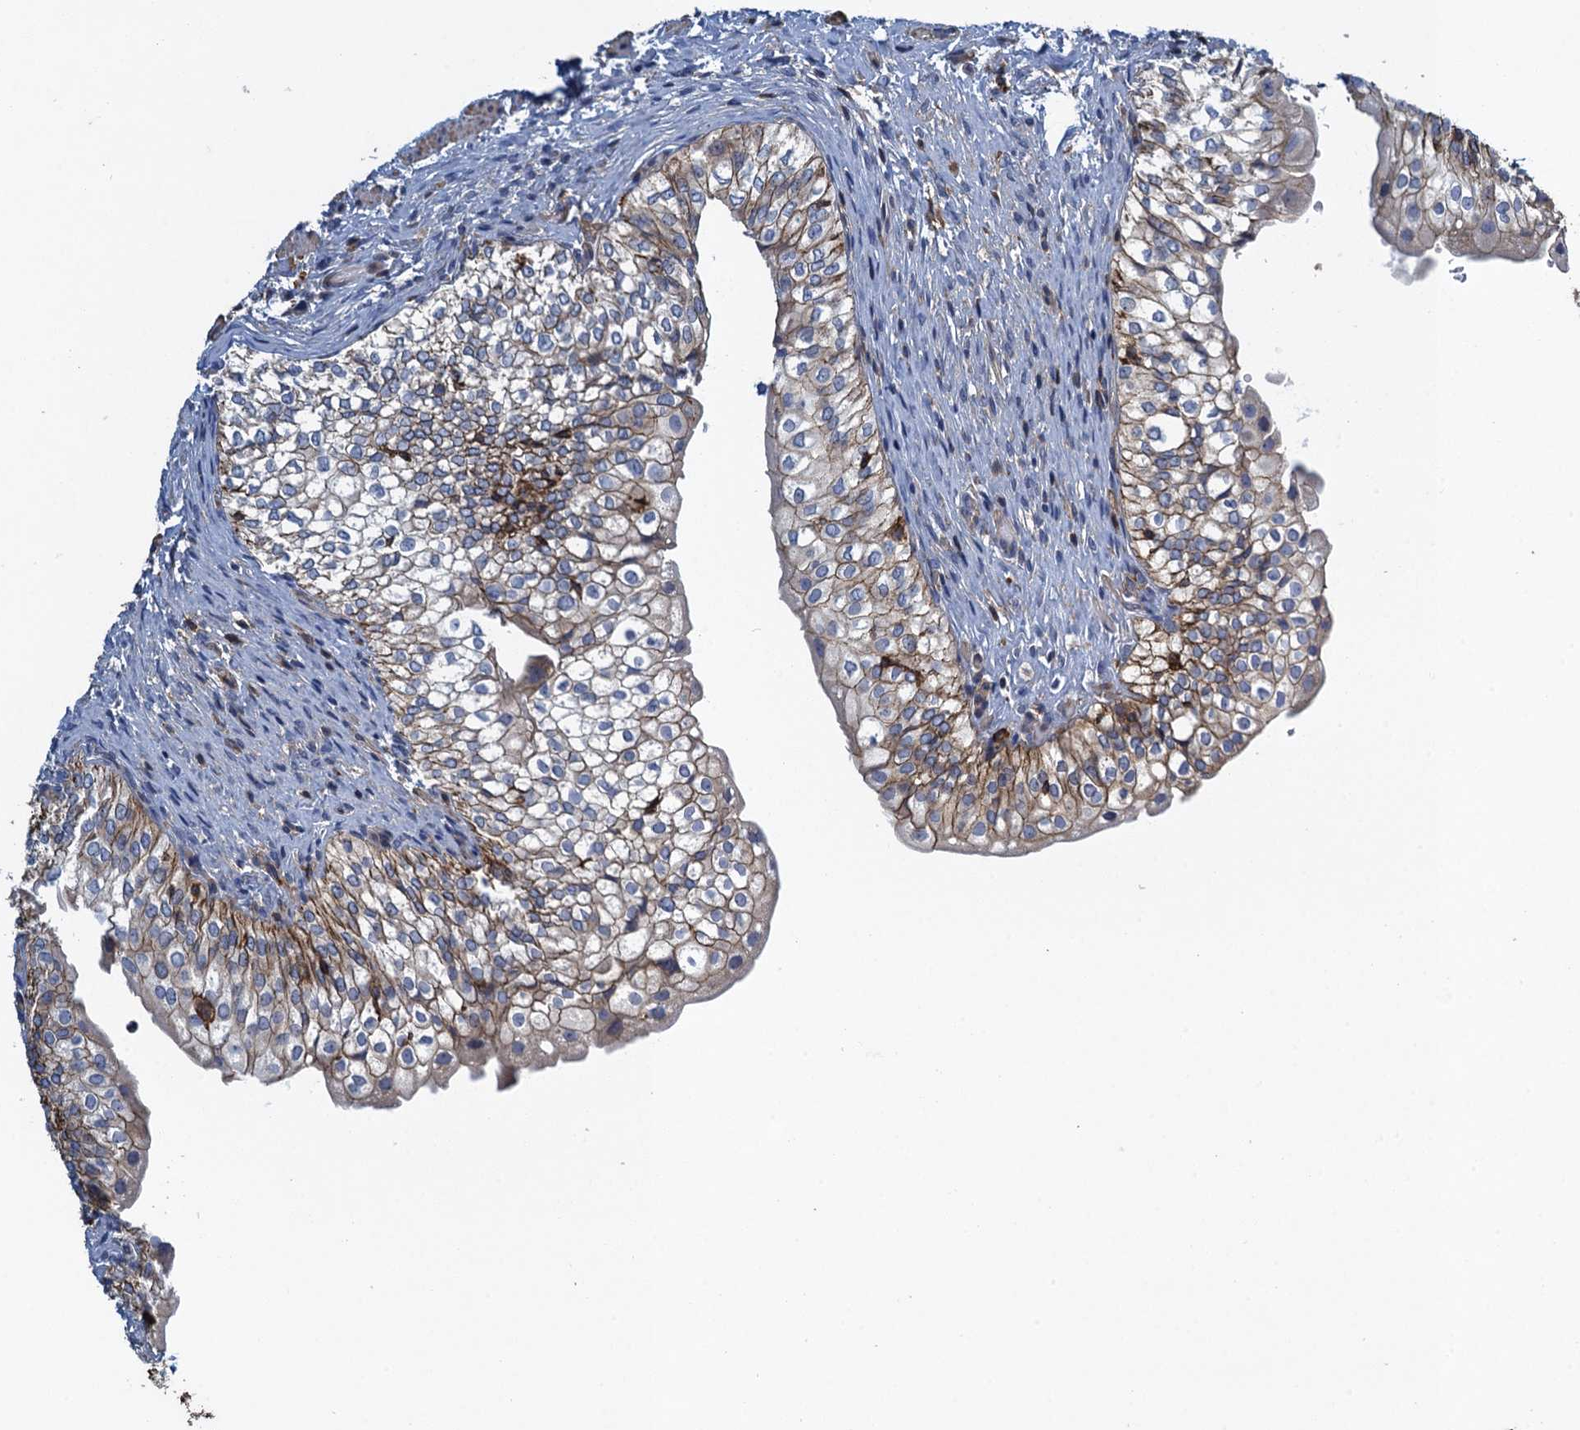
{"staining": {"intensity": "moderate", "quantity": ">75%", "location": "cytoplasmic/membranous"}, "tissue": "urinary bladder", "cell_type": "Urothelial cells", "image_type": "normal", "snomed": [{"axis": "morphology", "description": "Normal tissue, NOS"}, {"axis": "topography", "description": "Urinary bladder"}], "caption": "Brown immunohistochemical staining in unremarkable urinary bladder displays moderate cytoplasmic/membranous staining in approximately >75% of urothelial cells. (DAB (3,3'-diaminobenzidine) IHC, brown staining for protein, blue staining for nuclei).", "gene": "PROSER2", "patient": {"sex": "male", "age": 55}}